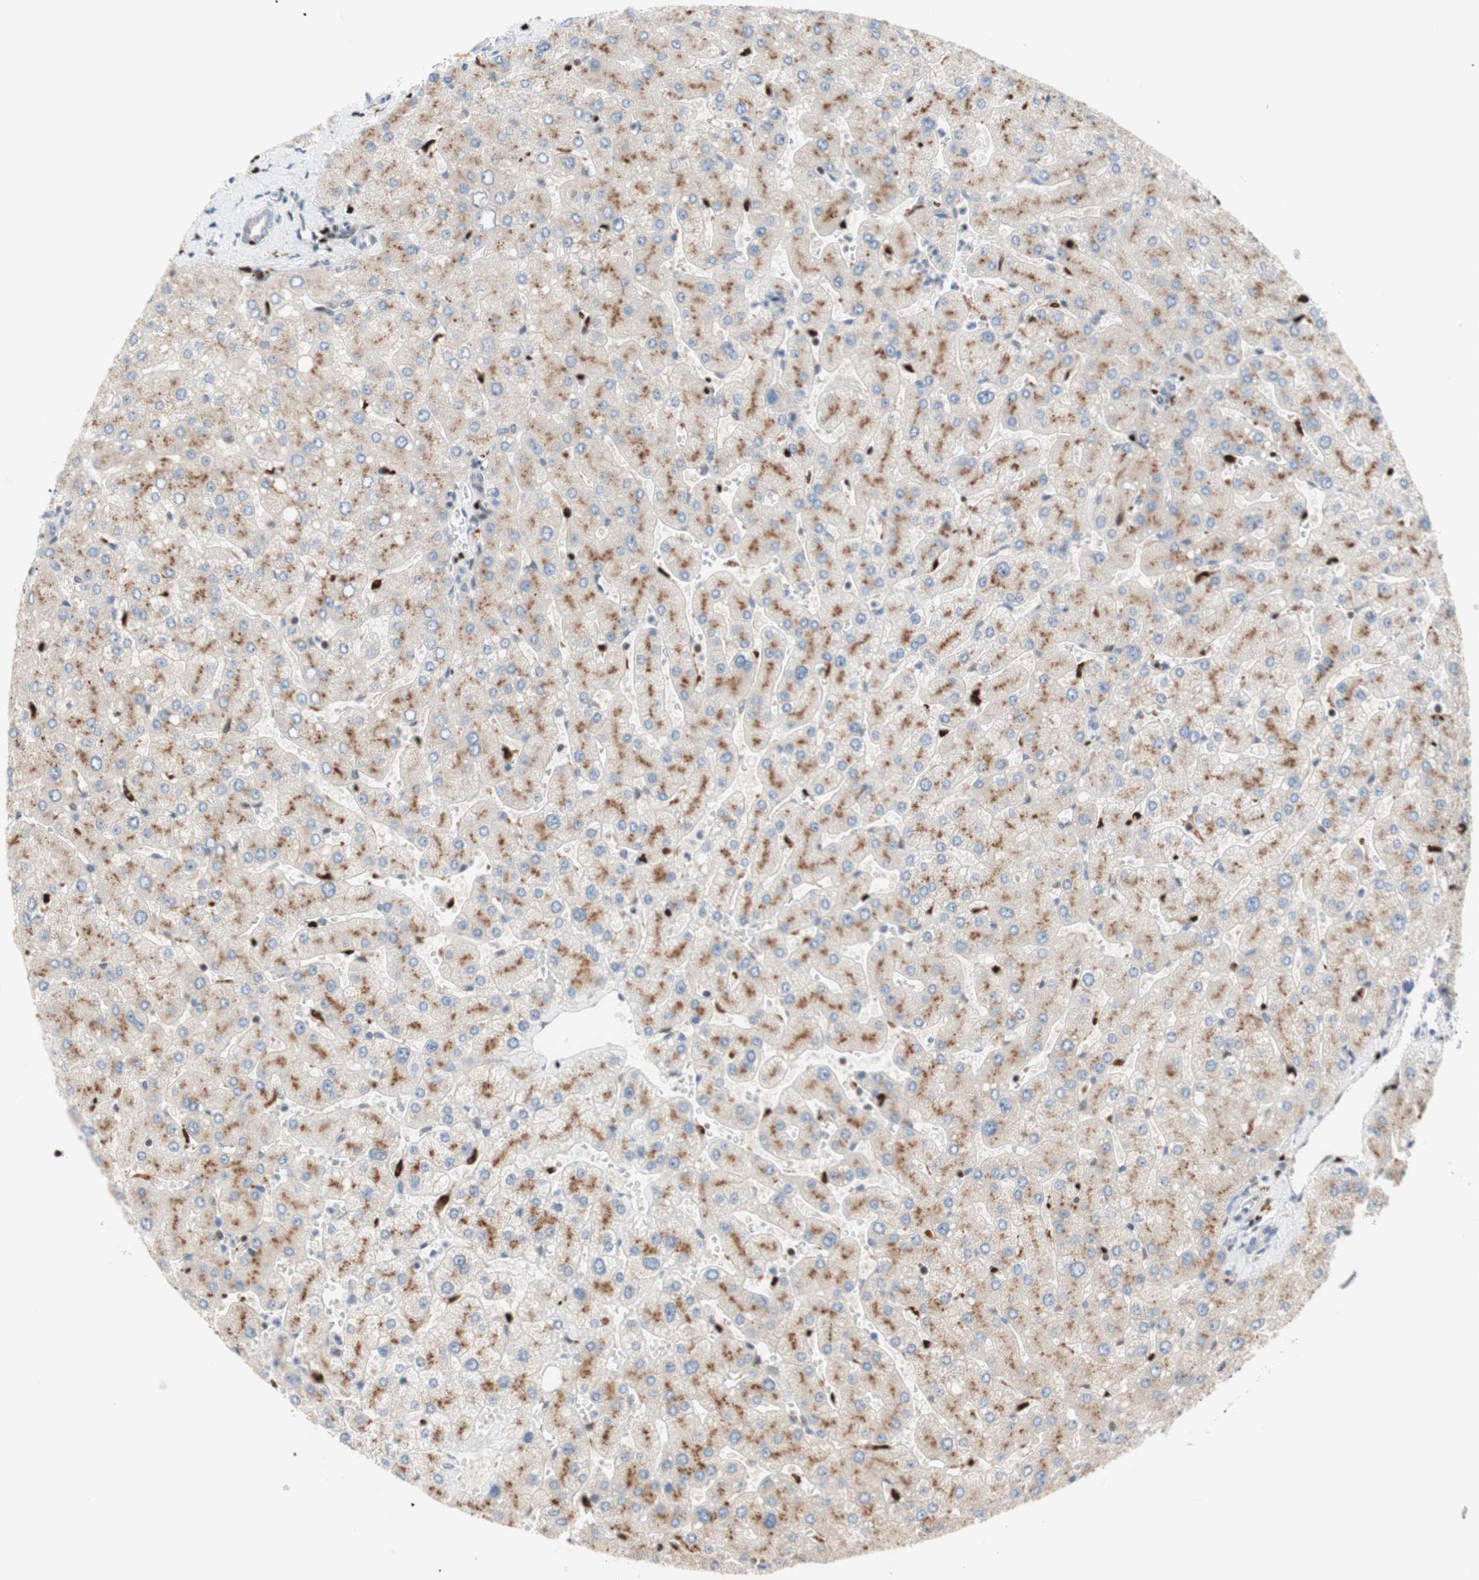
{"staining": {"intensity": "weak", "quantity": ">75%", "location": "cytoplasmic/membranous"}, "tissue": "liver", "cell_type": "Cholangiocytes", "image_type": "normal", "snomed": [{"axis": "morphology", "description": "Normal tissue, NOS"}, {"axis": "topography", "description": "Liver"}], "caption": "Brown immunohistochemical staining in benign human liver exhibits weak cytoplasmic/membranous staining in approximately >75% of cholangiocytes.", "gene": "EED", "patient": {"sex": "male", "age": 55}}